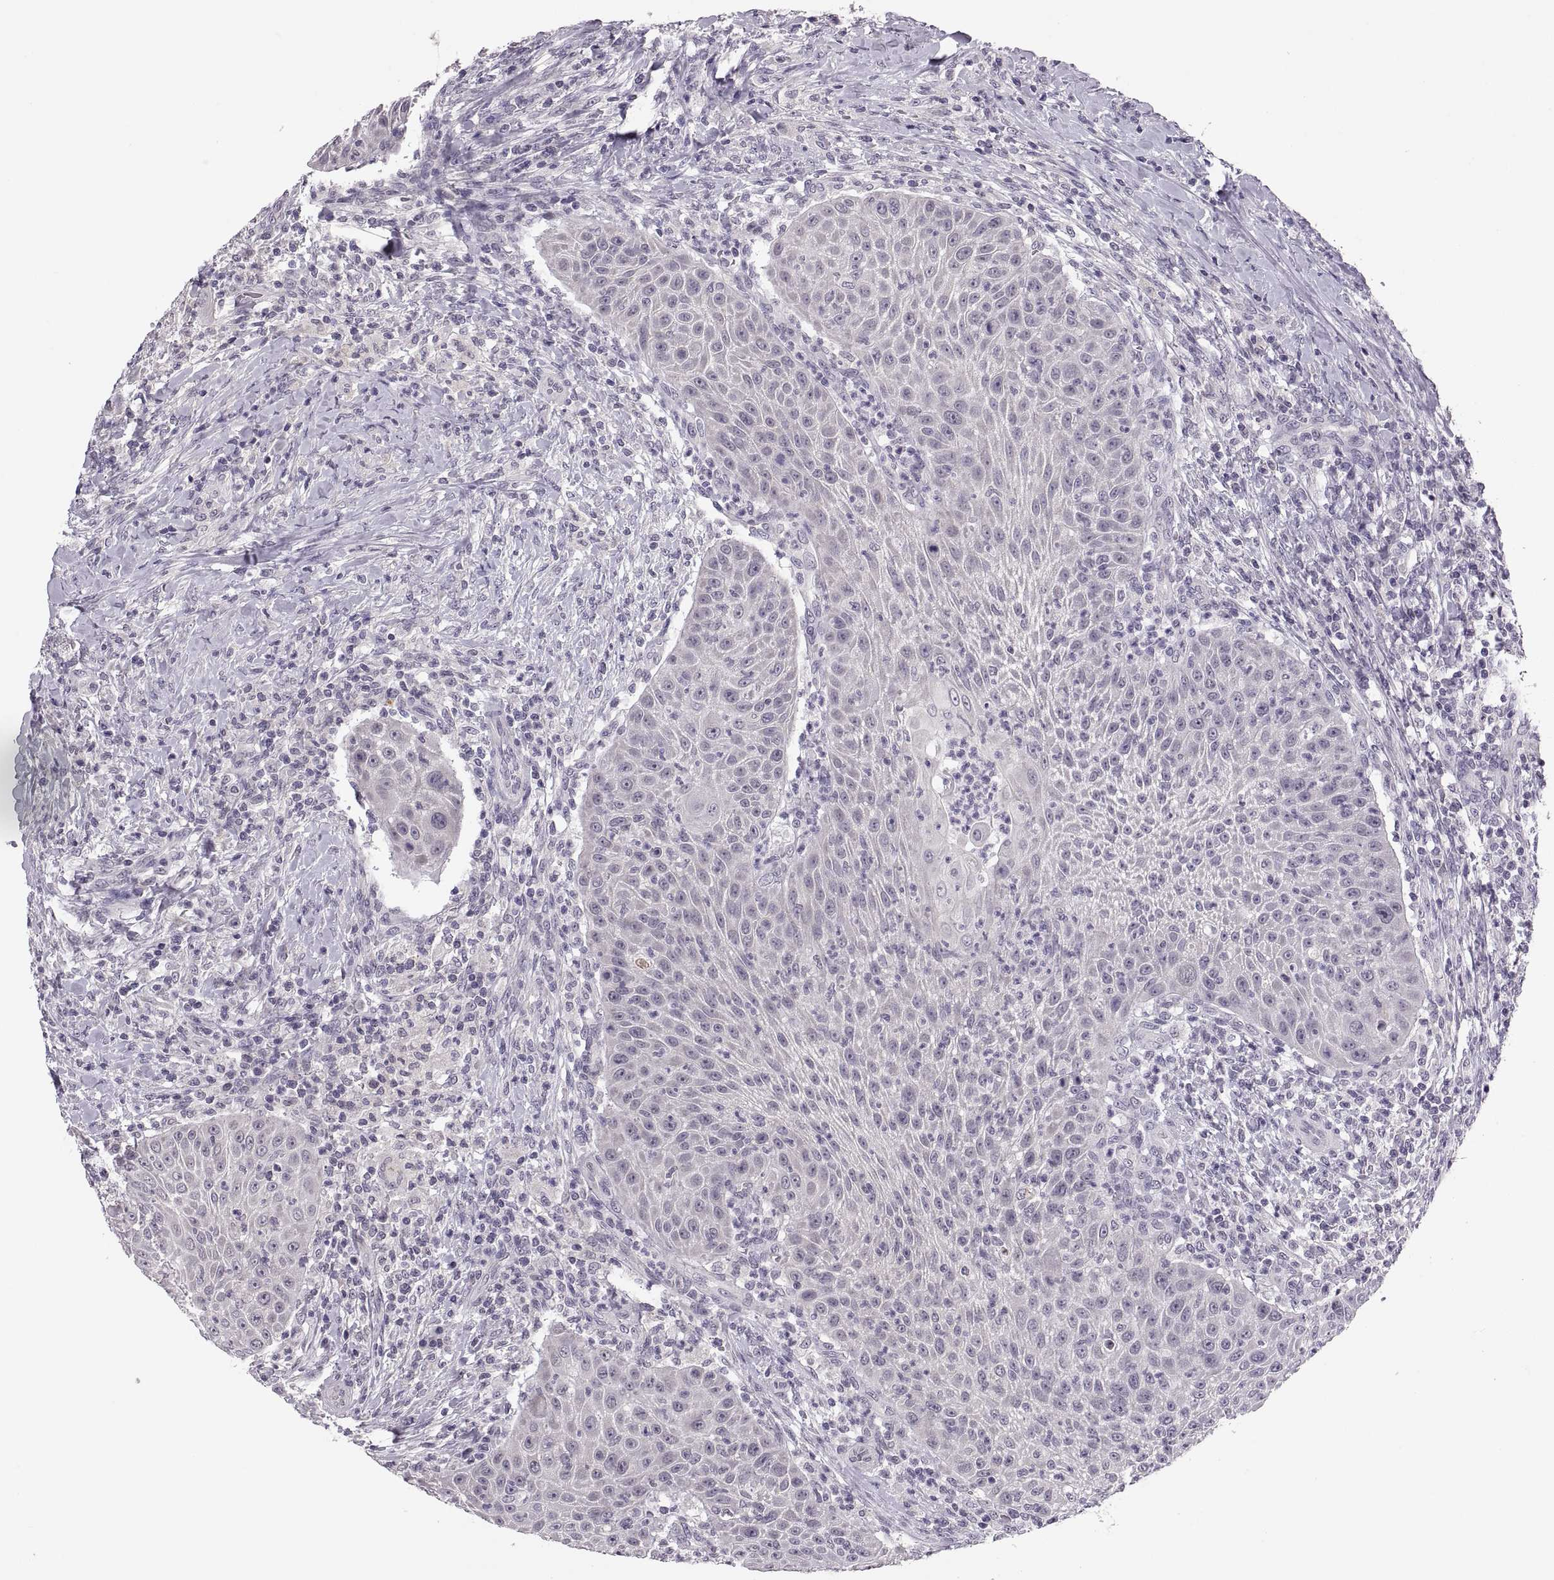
{"staining": {"intensity": "negative", "quantity": "none", "location": "none"}, "tissue": "head and neck cancer", "cell_type": "Tumor cells", "image_type": "cancer", "snomed": [{"axis": "morphology", "description": "Squamous cell carcinoma, NOS"}, {"axis": "topography", "description": "Head-Neck"}], "caption": "This is an immunohistochemistry (IHC) micrograph of head and neck cancer. There is no staining in tumor cells.", "gene": "ADH6", "patient": {"sex": "male", "age": 69}}